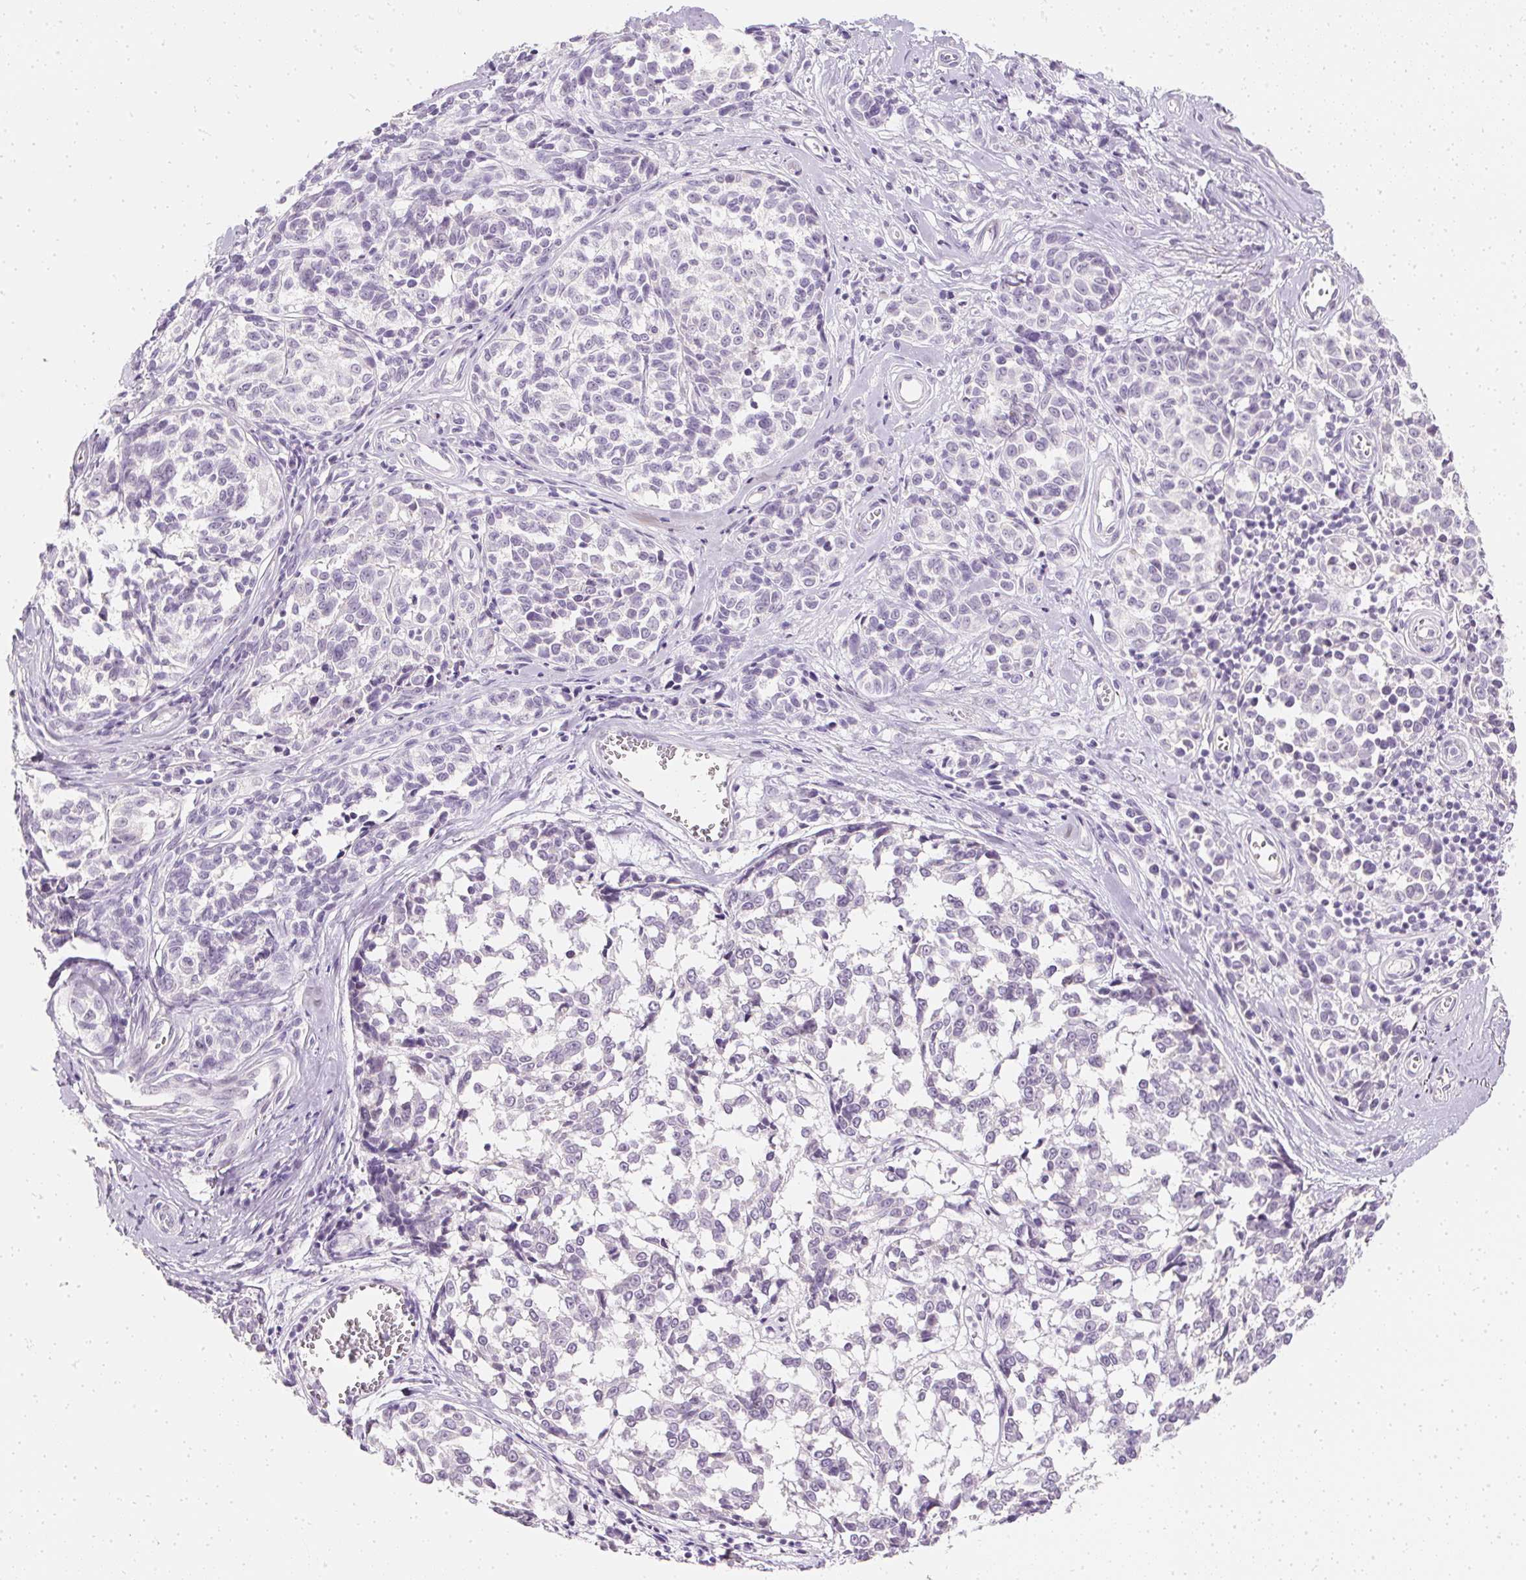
{"staining": {"intensity": "negative", "quantity": "none", "location": "none"}, "tissue": "melanoma", "cell_type": "Tumor cells", "image_type": "cancer", "snomed": [{"axis": "morphology", "description": "Malignant melanoma, NOS"}, {"axis": "topography", "description": "Skin"}], "caption": "A micrograph of melanoma stained for a protein reveals no brown staining in tumor cells.", "gene": "ELAVL3", "patient": {"sex": "female", "age": 64}}